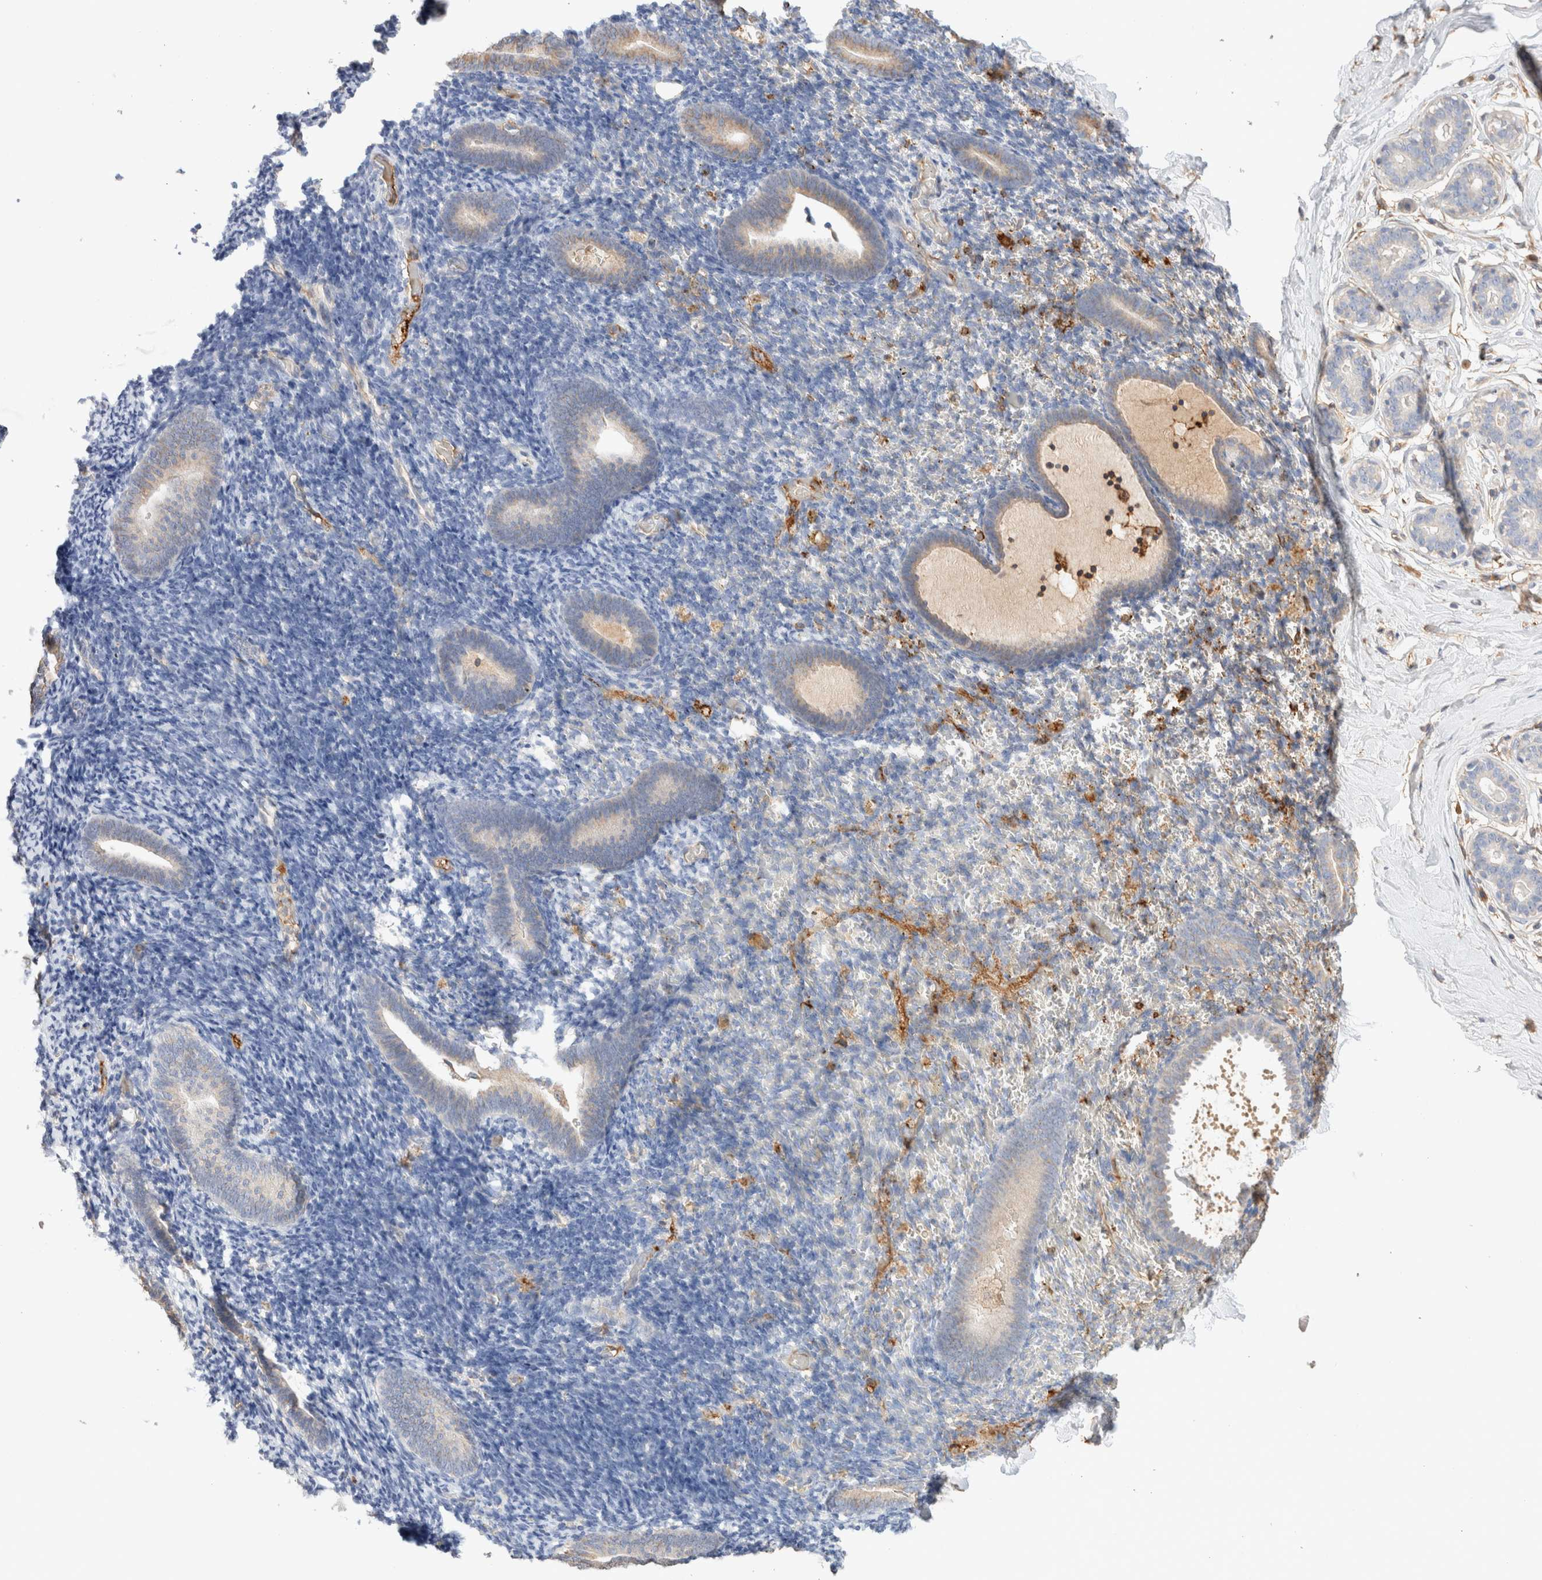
{"staining": {"intensity": "negative", "quantity": "none", "location": "none"}, "tissue": "endometrium", "cell_type": "Cells in endometrial stroma", "image_type": "normal", "snomed": [{"axis": "morphology", "description": "Normal tissue, NOS"}, {"axis": "topography", "description": "Endometrium"}], "caption": "An immunohistochemistry (IHC) micrograph of unremarkable endometrium is shown. There is no staining in cells in endometrial stroma of endometrium. (Immunohistochemistry, brightfield microscopy, high magnification).", "gene": "PROS1", "patient": {"sex": "female", "age": 51}}